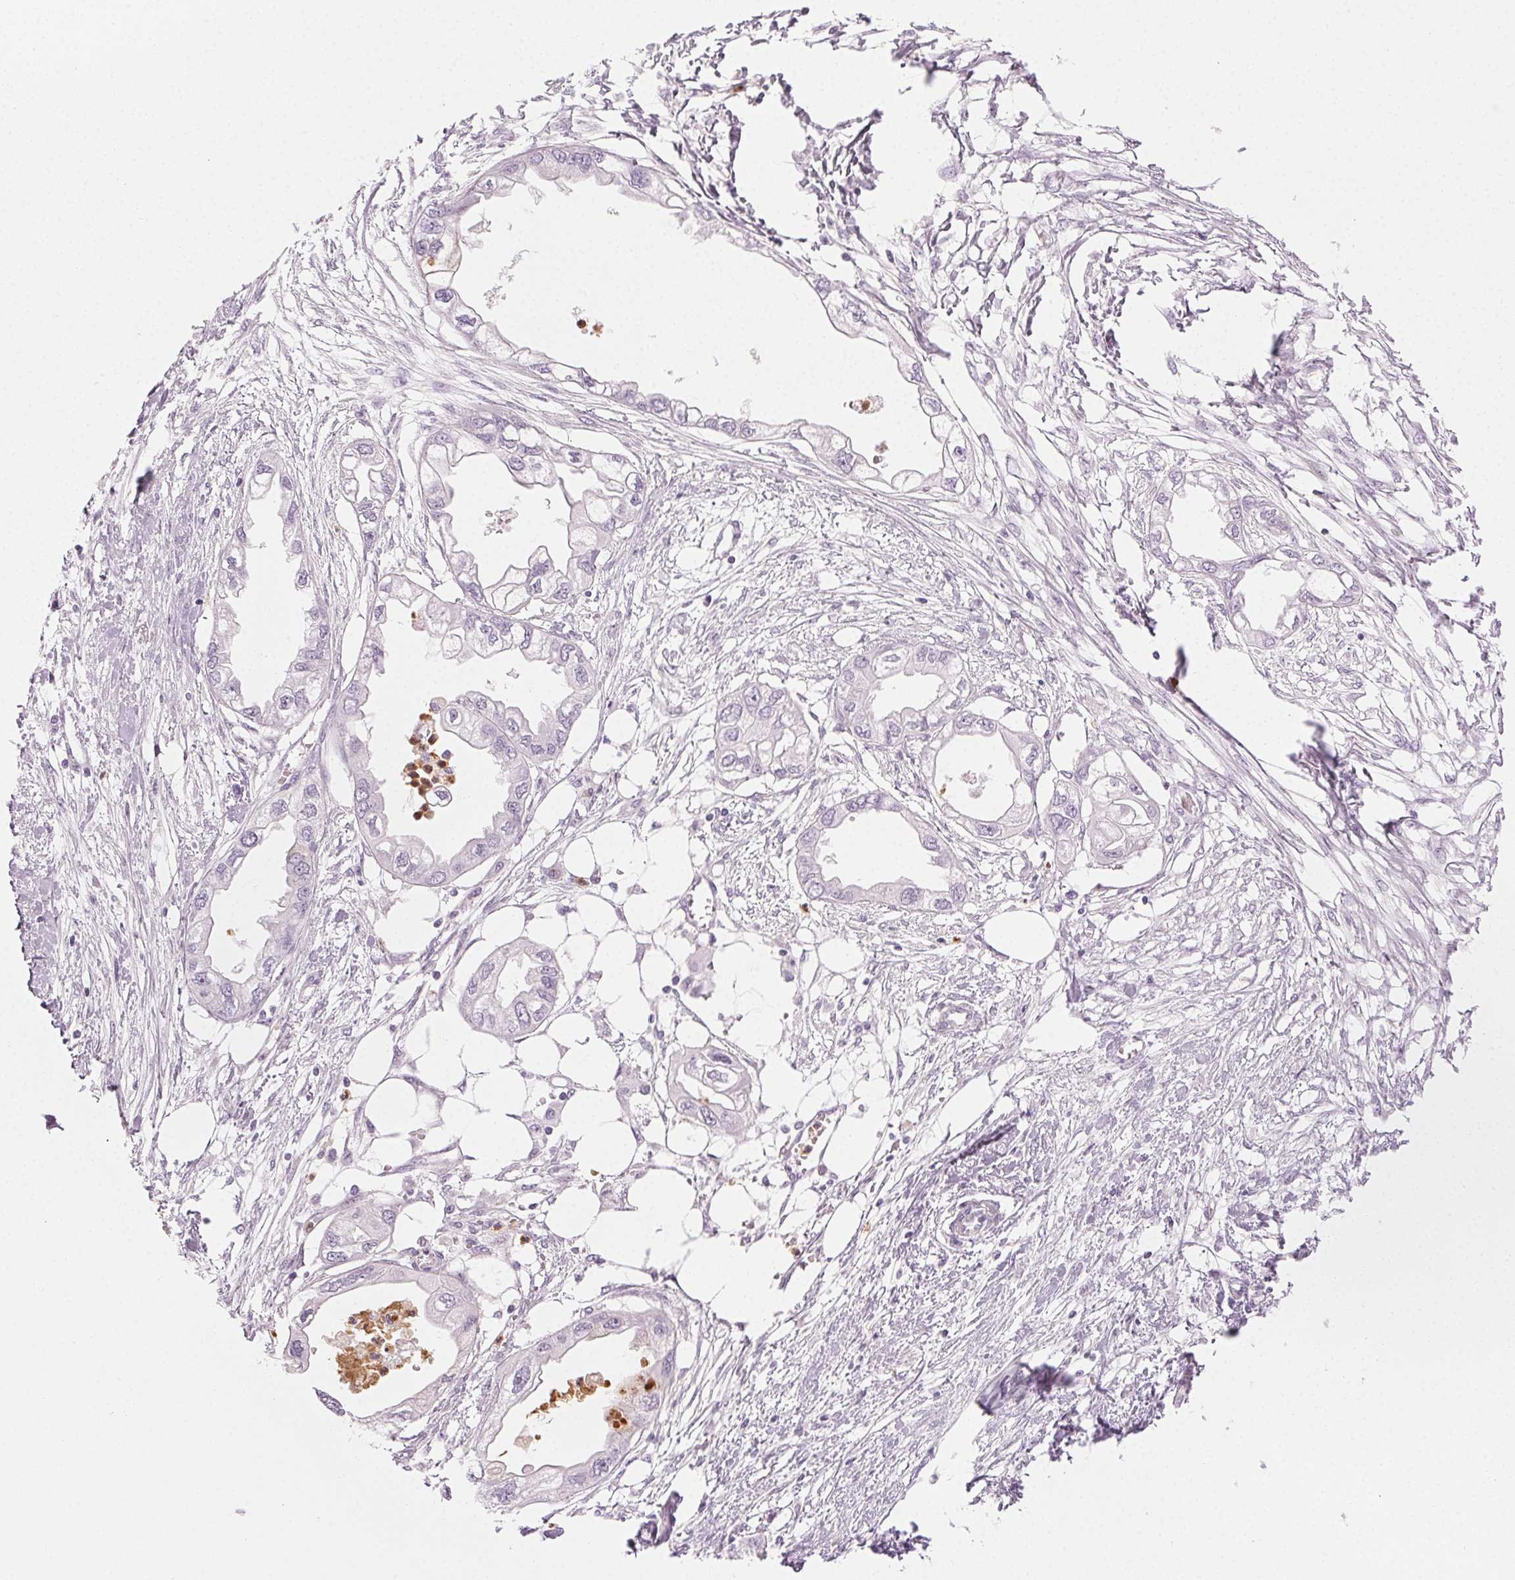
{"staining": {"intensity": "negative", "quantity": "none", "location": "none"}, "tissue": "endometrial cancer", "cell_type": "Tumor cells", "image_type": "cancer", "snomed": [{"axis": "morphology", "description": "Adenocarcinoma, NOS"}, {"axis": "morphology", "description": "Adenocarcinoma, metastatic, NOS"}, {"axis": "topography", "description": "Adipose tissue"}, {"axis": "topography", "description": "Endometrium"}], "caption": "IHC micrograph of human endometrial metastatic adenocarcinoma stained for a protein (brown), which shows no staining in tumor cells.", "gene": "MPO", "patient": {"sex": "female", "age": 67}}